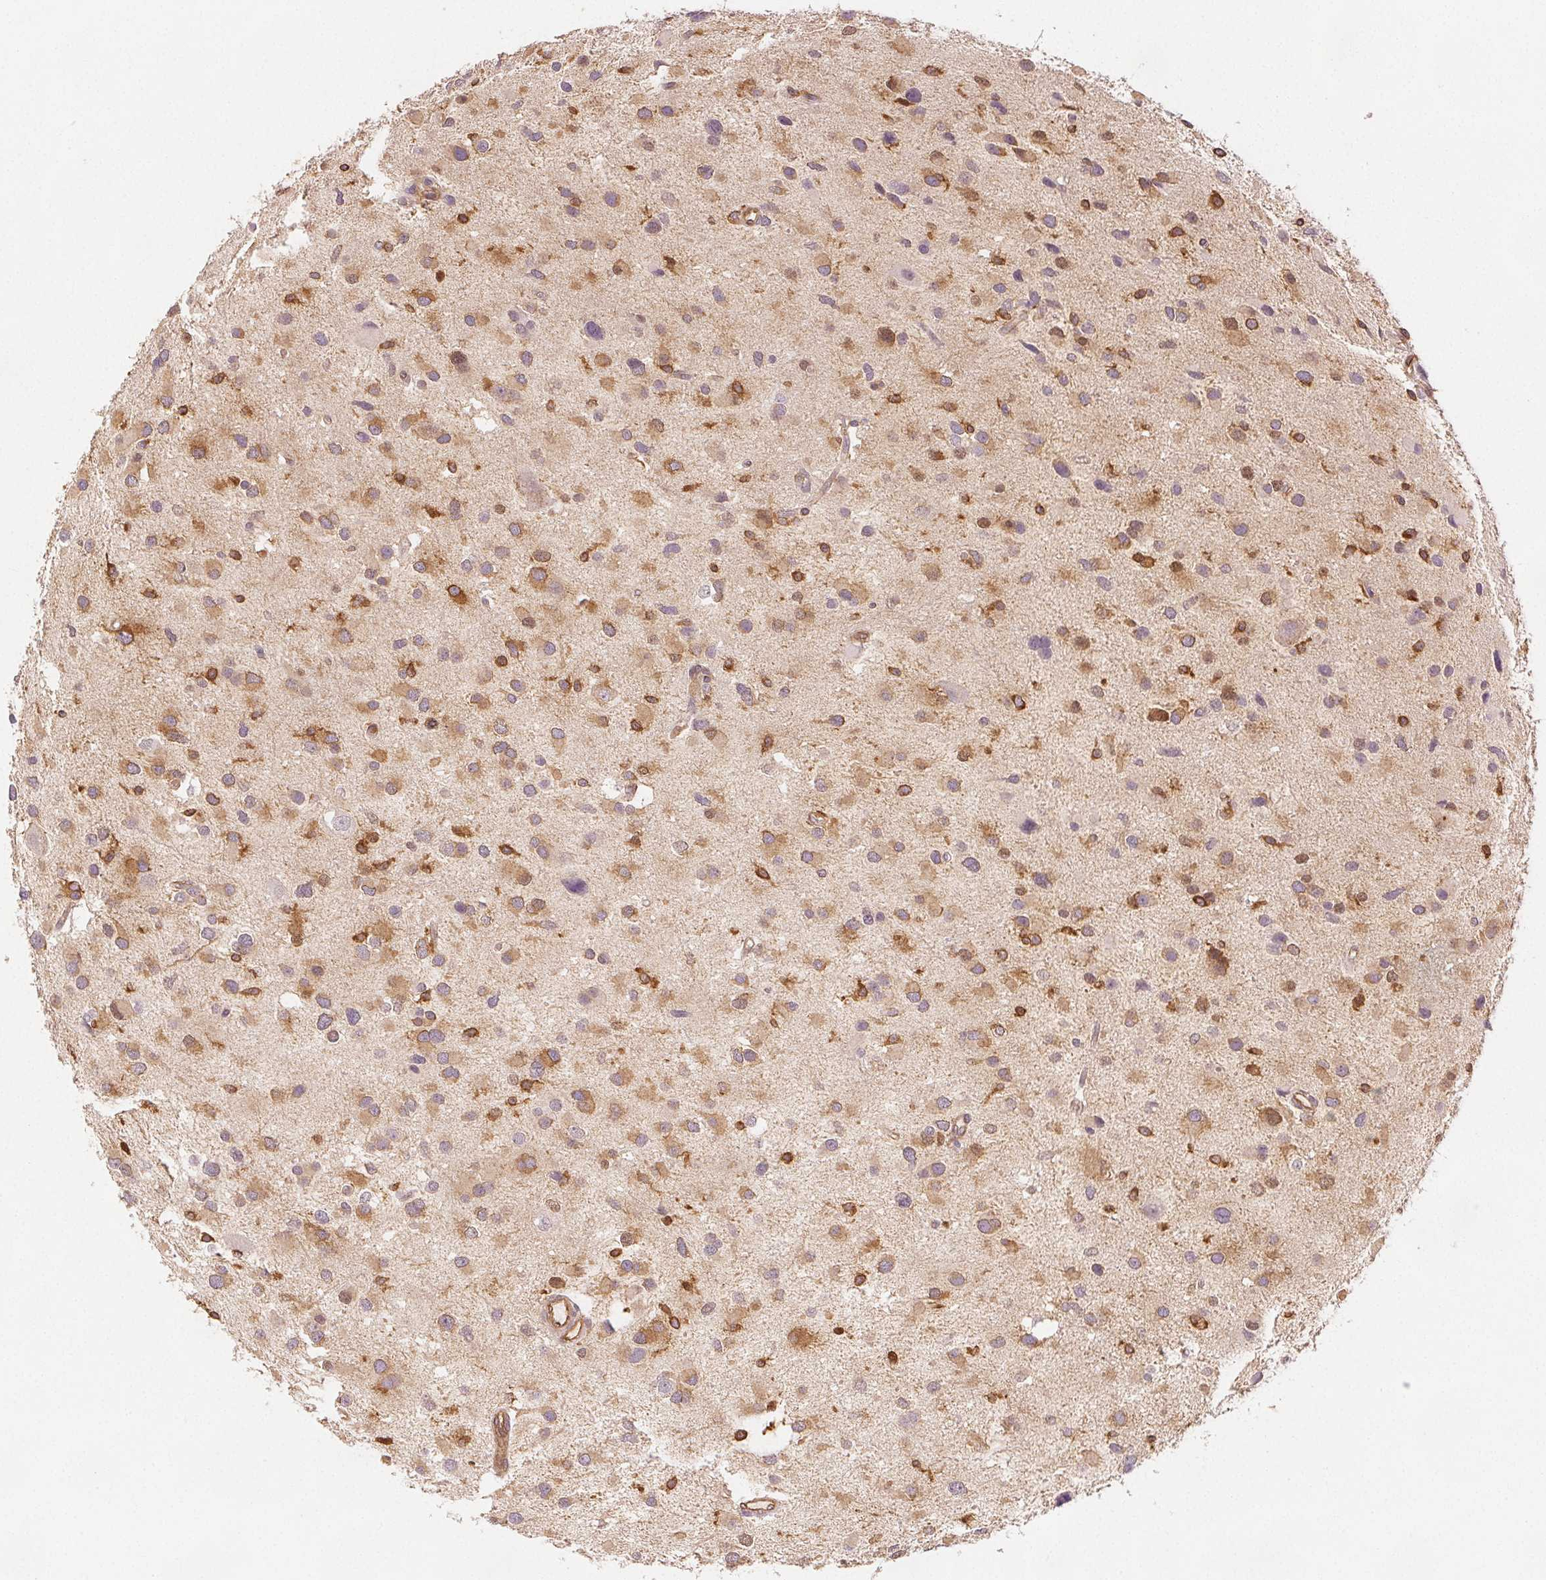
{"staining": {"intensity": "moderate", "quantity": "25%-75%", "location": "cytoplasmic/membranous"}, "tissue": "glioma", "cell_type": "Tumor cells", "image_type": "cancer", "snomed": [{"axis": "morphology", "description": "Glioma, malignant, Low grade"}, {"axis": "topography", "description": "Brain"}], "caption": "Moderate cytoplasmic/membranous protein expression is identified in about 25%-75% of tumor cells in malignant glioma (low-grade).", "gene": "DIAPH2", "patient": {"sex": "female", "age": 32}}